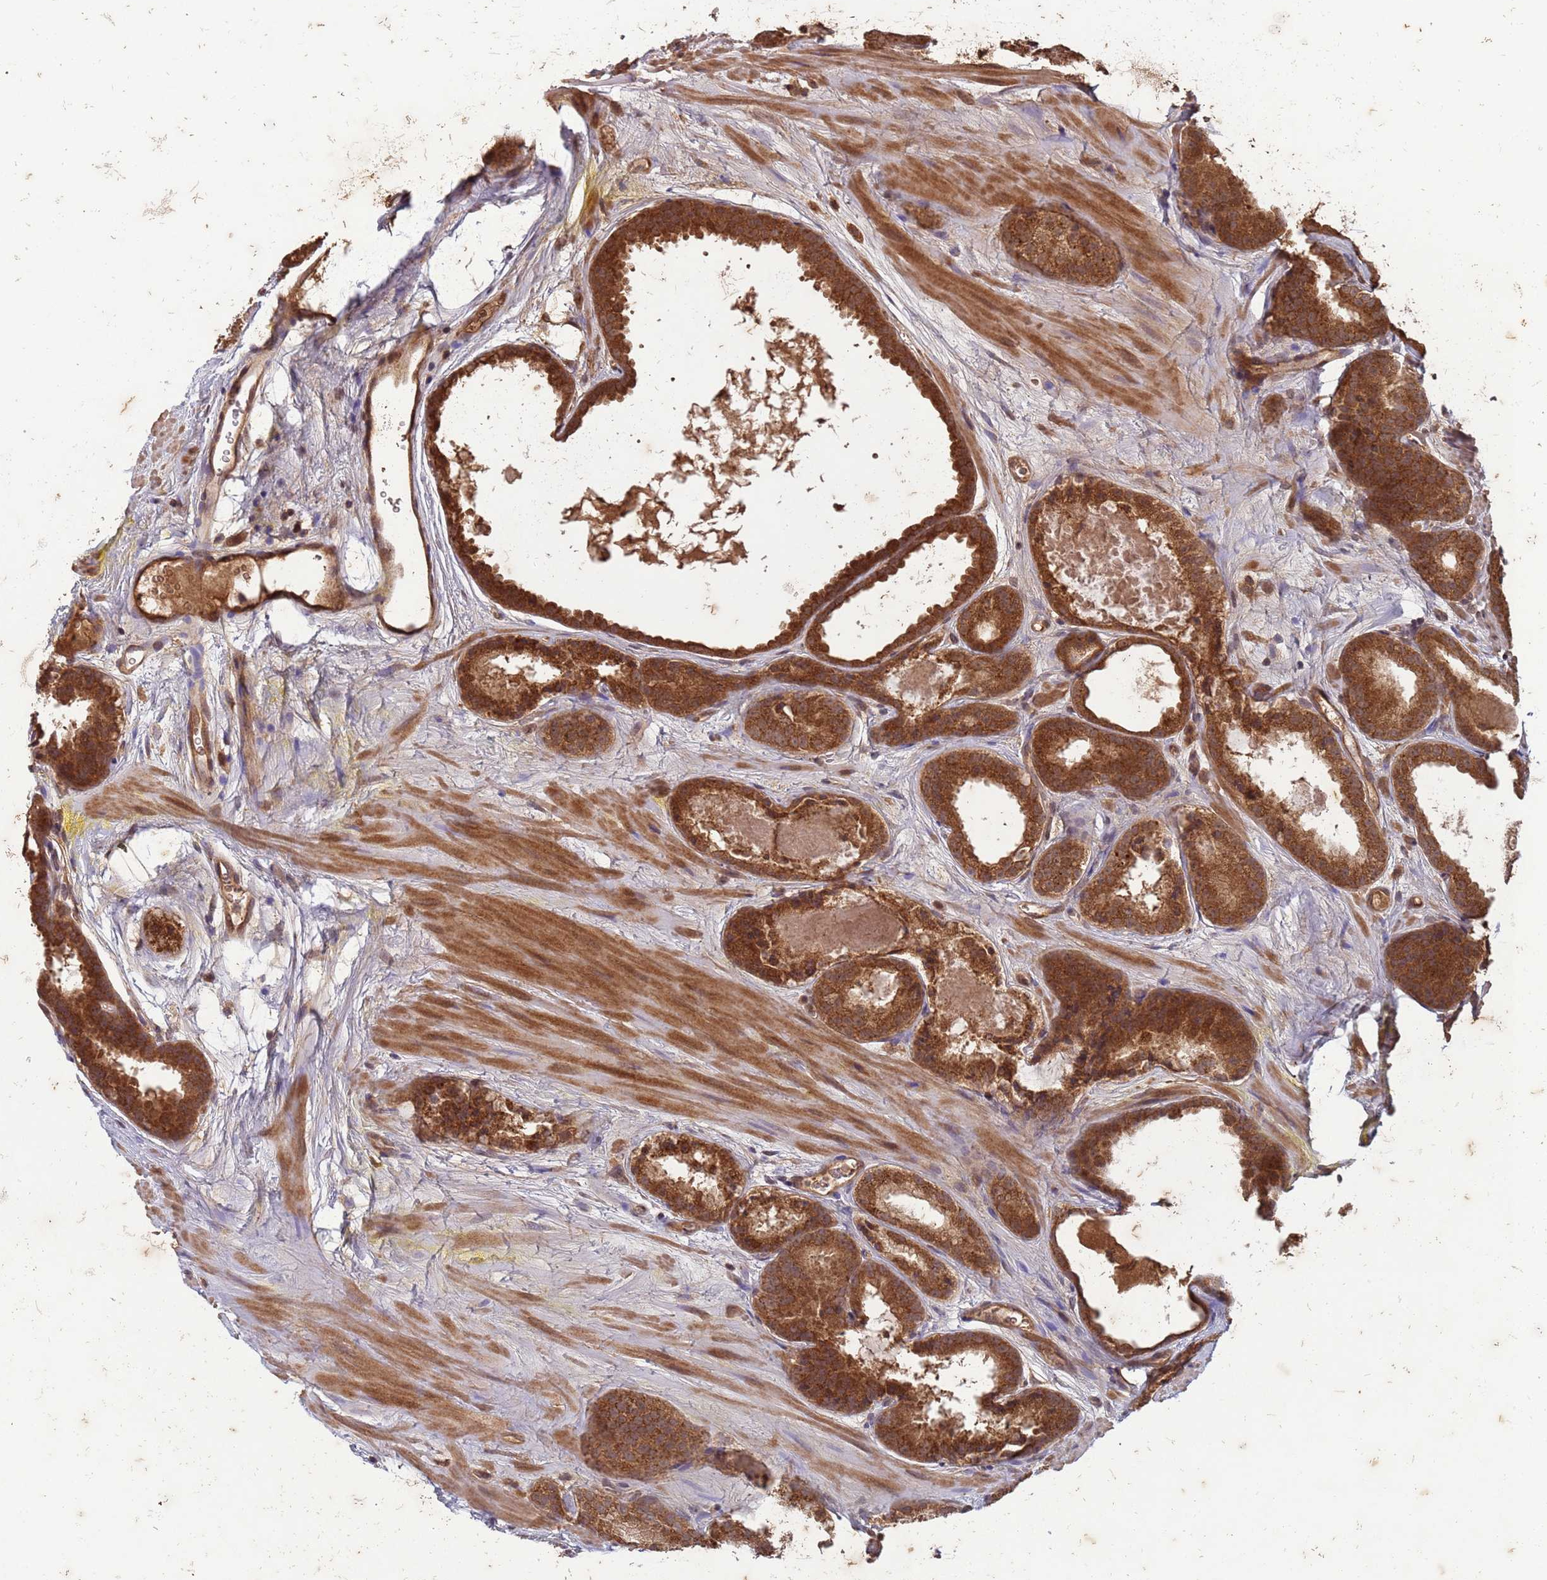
{"staining": {"intensity": "strong", "quantity": ">75%", "location": "cytoplasmic/membranous"}, "tissue": "prostate cancer", "cell_type": "Tumor cells", "image_type": "cancer", "snomed": [{"axis": "morphology", "description": "Adenocarcinoma, High grade"}, {"axis": "topography", "description": "Prostate"}], "caption": "Brown immunohistochemical staining in human prostate high-grade adenocarcinoma exhibits strong cytoplasmic/membranous positivity in approximately >75% of tumor cells. The protein is shown in brown color, while the nuclei are stained blue.", "gene": "ERI1", "patient": {"sex": "male", "age": 72}}